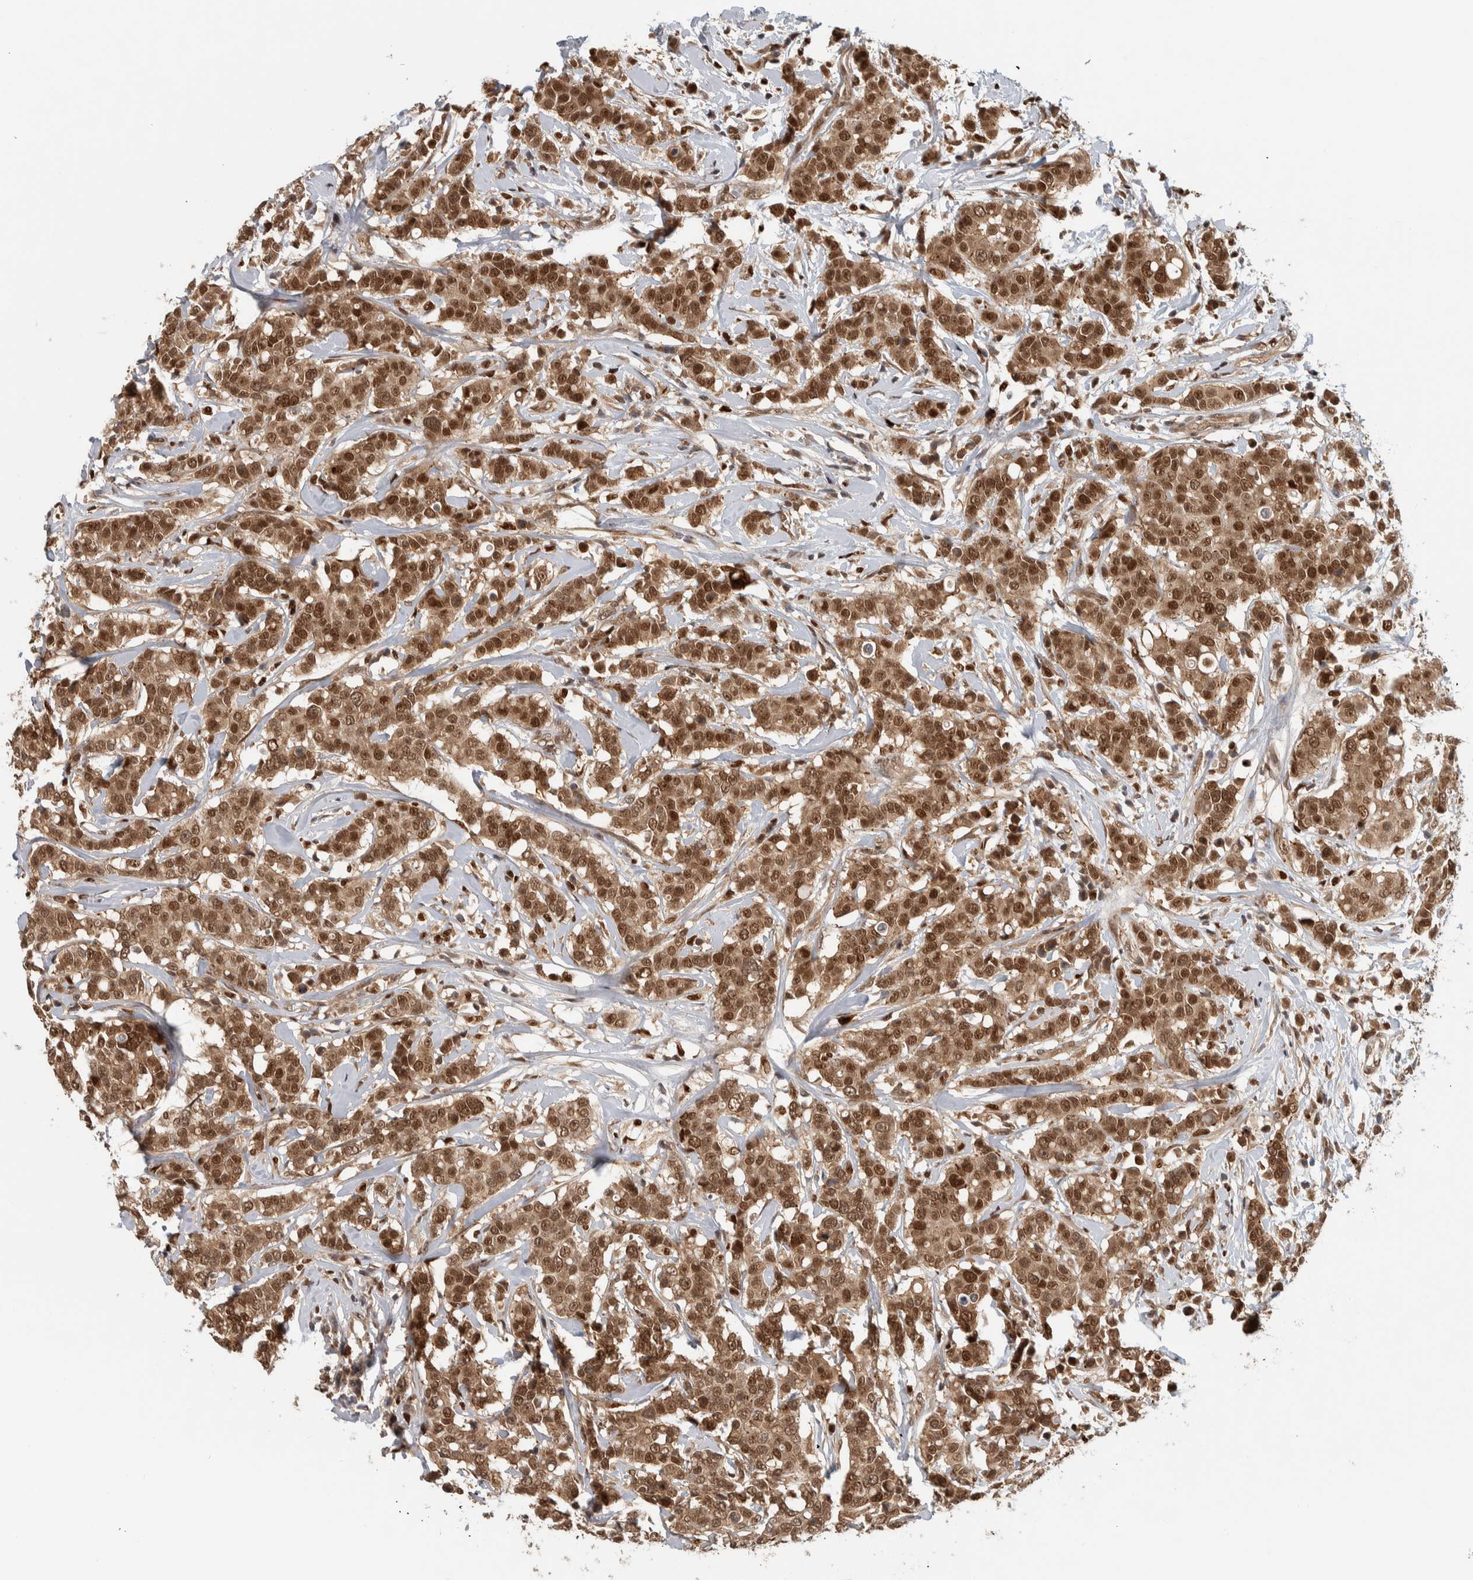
{"staining": {"intensity": "moderate", "quantity": ">75%", "location": "cytoplasmic/membranous,nuclear"}, "tissue": "breast cancer", "cell_type": "Tumor cells", "image_type": "cancer", "snomed": [{"axis": "morphology", "description": "Duct carcinoma"}, {"axis": "topography", "description": "Breast"}], "caption": "A micrograph of human breast cancer (infiltrating ductal carcinoma) stained for a protein exhibits moderate cytoplasmic/membranous and nuclear brown staining in tumor cells.", "gene": "RPS6KA4", "patient": {"sex": "female", "age": 27}}